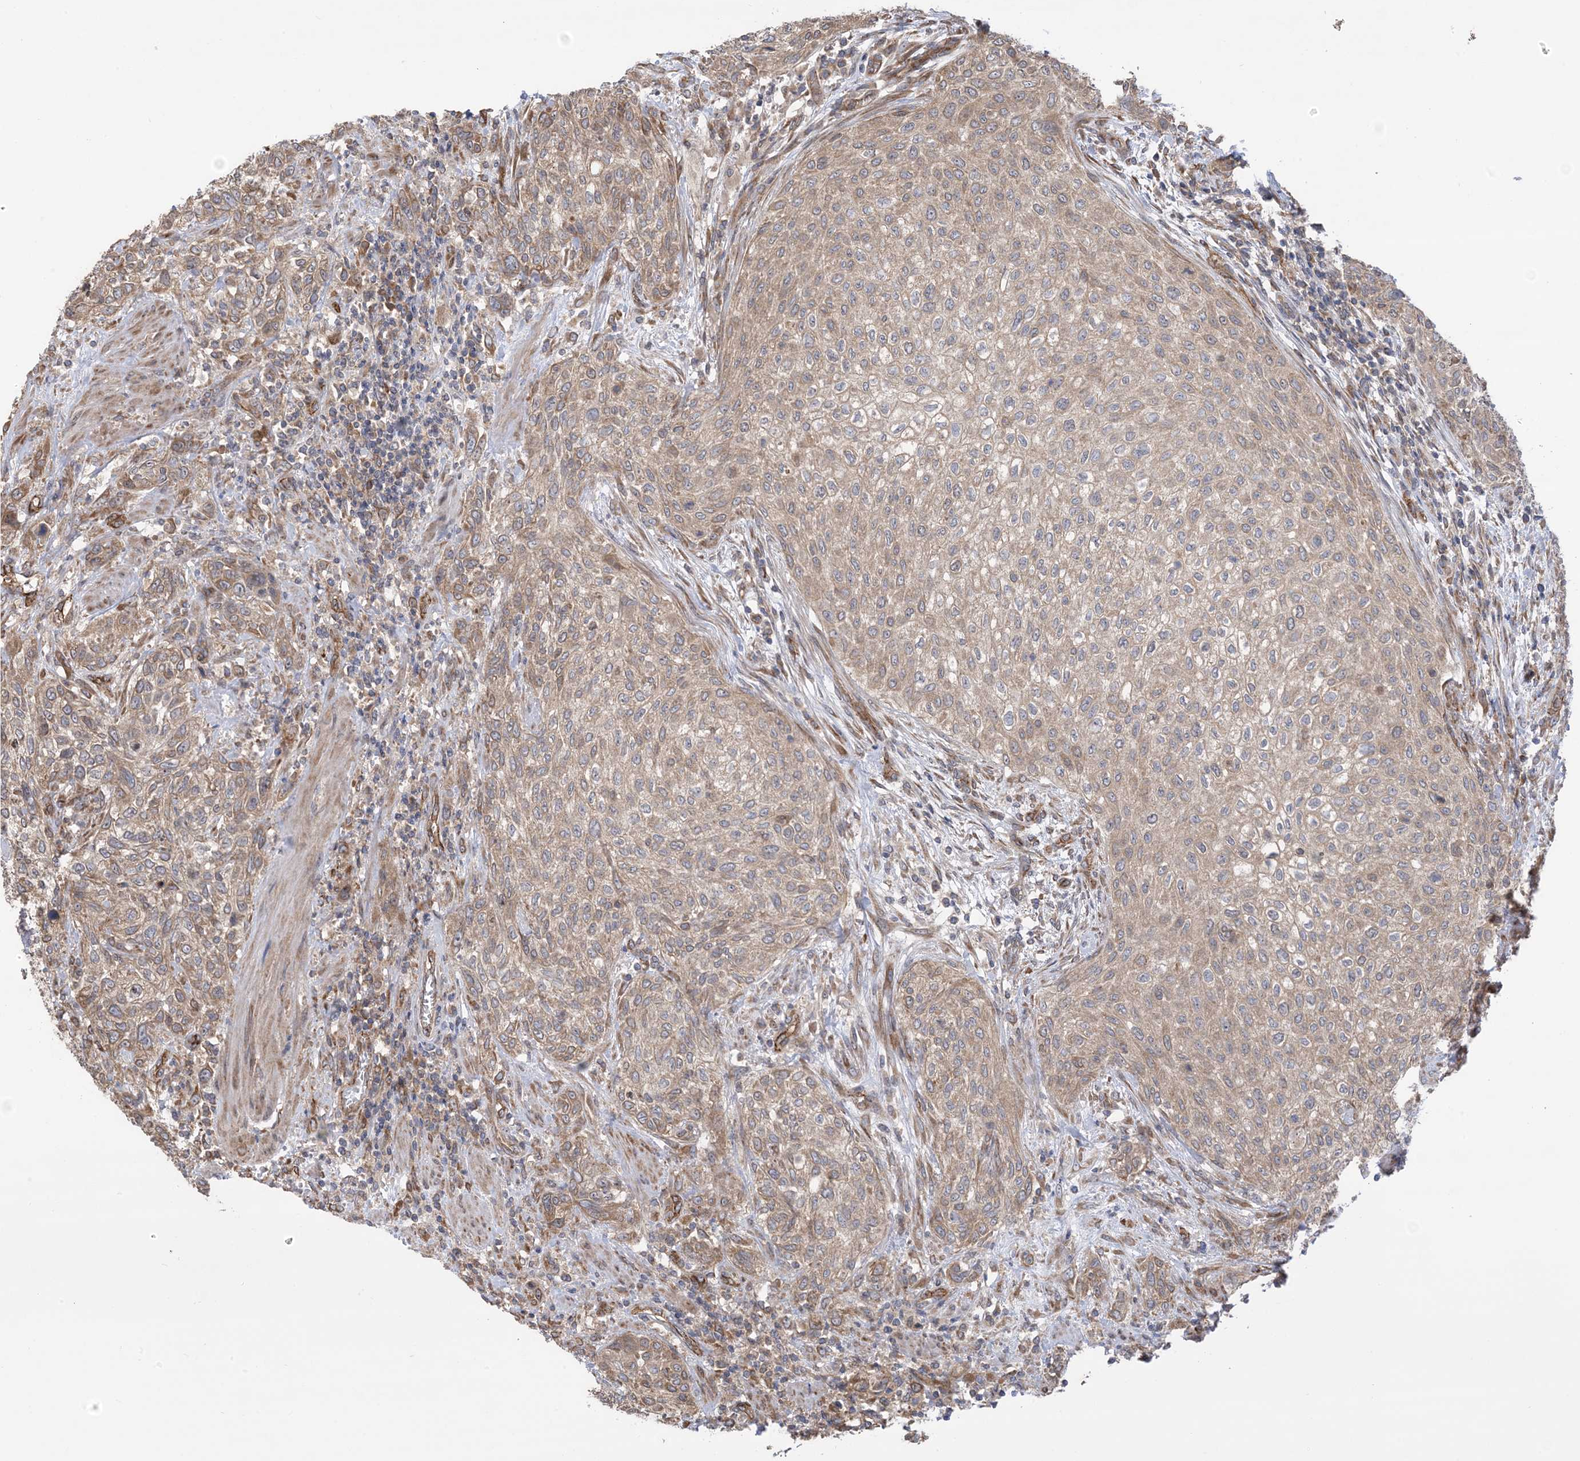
{"staining": {"intensity": "moderate", "quantity": ">75%", "location": "cytoplasmic/membranous"}, "tissue": "urothelial cancer", "cell_type": "Tumor cells", "image_type": "cancer", "snomed": [{"axis": "morphology", "description": "Urothelial carcinoma, High grade"}, {"axis": "topography", "description": "Urinary bladder"}], "caption": "This is an image of immunohistochemistry (IHC) staining of urothelial cancer, which shows moderate positivity in the cytoplasmic/membranous of tumor cells.", "gene": "CLEC16A", "patient": {"sex": "male", "age": 35}}